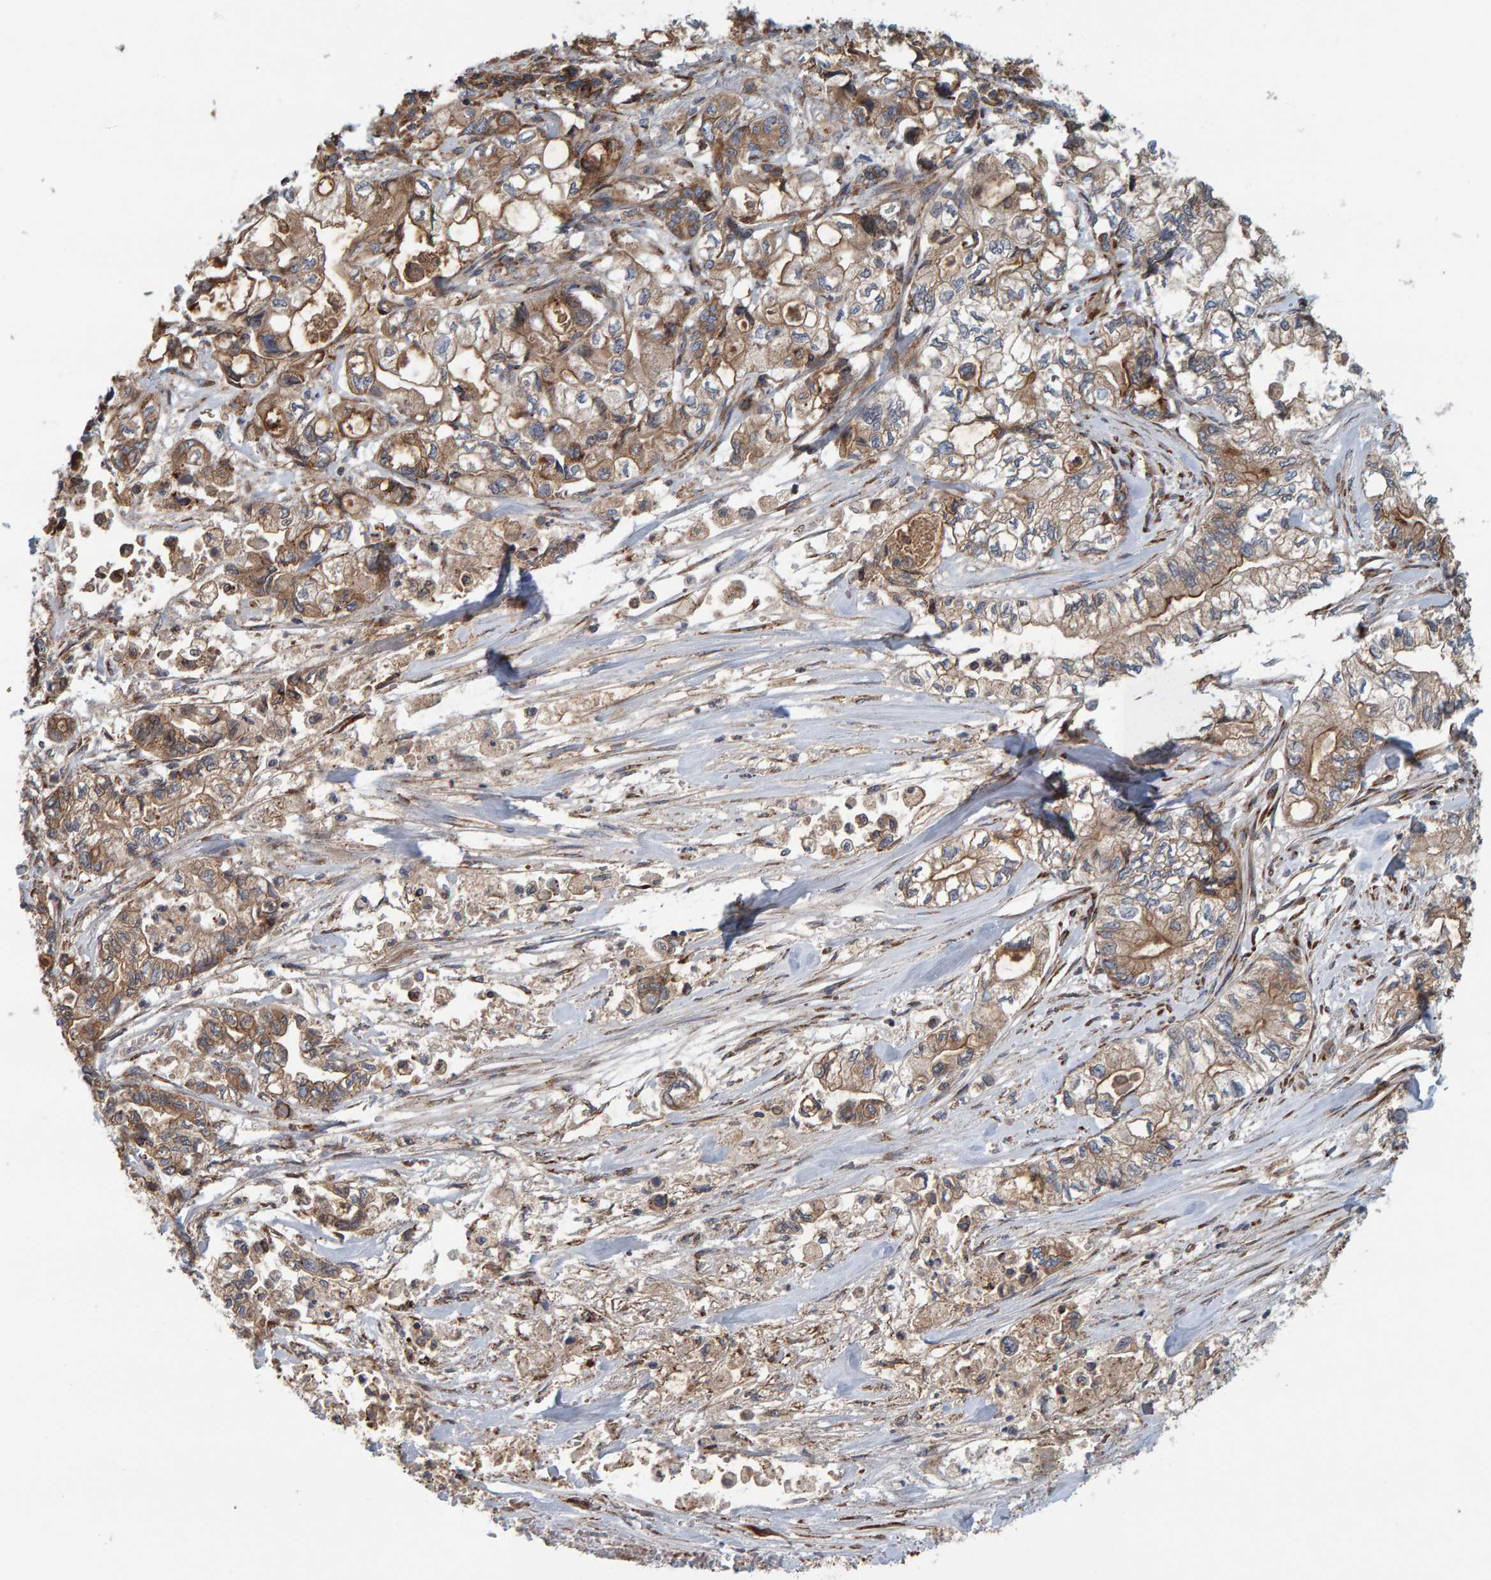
{"staining": {"intensity": "moderate", "quantity": ">75%", "location": "cytoplasmic/membranous"}, "tissue": "pancreatic cancer", "cell_type": "Tumor cells", "image_type": "cancer", "snomed": [{"axis": "morphology", "description": "Adenocarcinoma, NOS"}, {"axis": "topography", "description": "Pancreas"}], "caption": "Pancreatic cancer tissue demonstrates moderate cytoplasmic/membranous positivity in about >75% of tumor cells The staining was performed using DAB to visualize the protein expression in brown, while the nuclei were stained in blue with hematoxylin (Magnification: 20x).", "gene": "BAIAP2", "patient": {"sex": "male", "age": 79}}